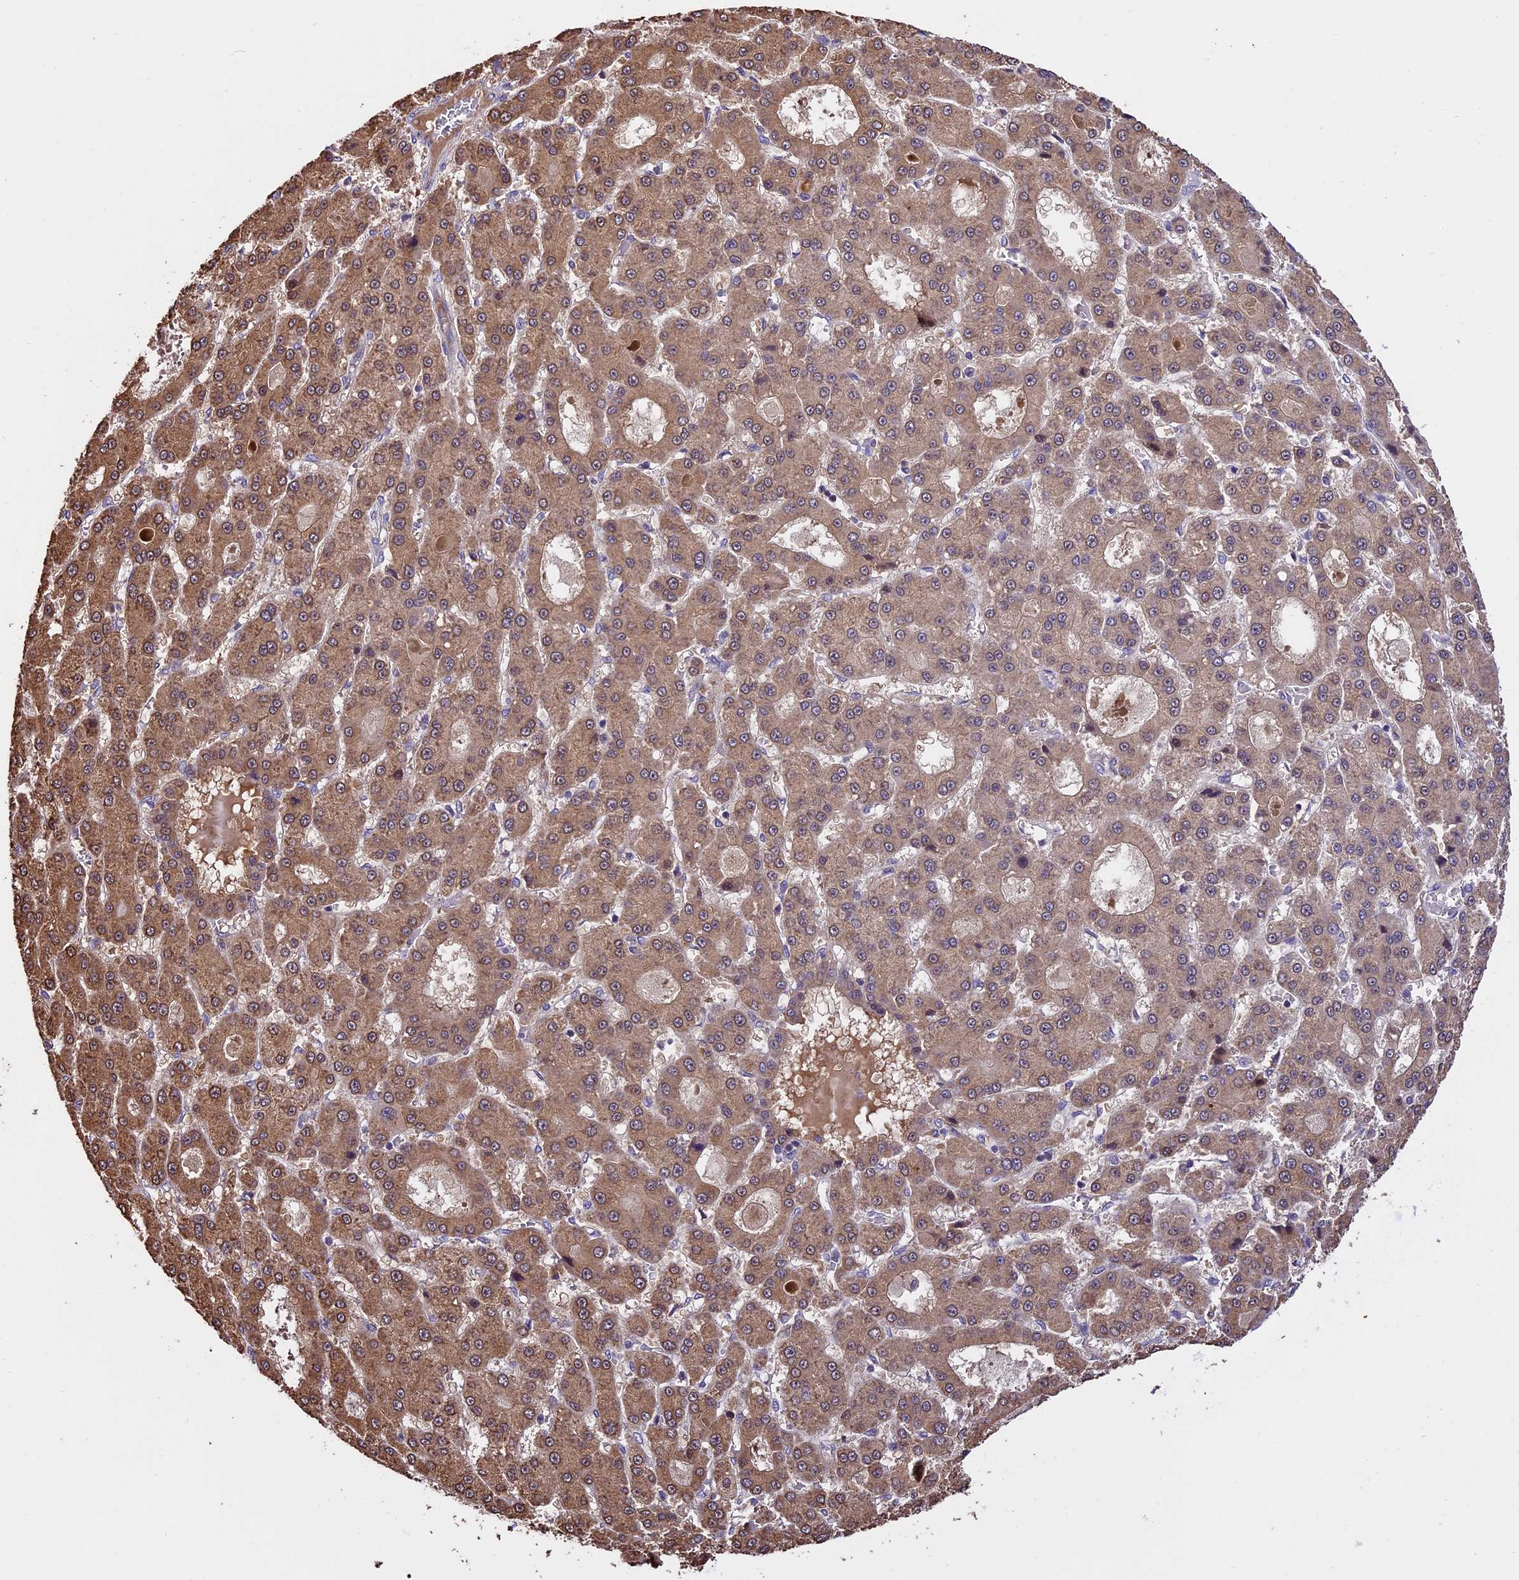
{"staining": {"intensity": "moderate", "quantity": ">75%", "location": "cytoplasmic/membranous"}, "tissue": "liver cancer", "cell_type": "Tumor cells", "image_type": "cancer", "snomed": [{"axis": "morphology", "description": "Carcinoma, Hepatocellular, NOS"}, {"axis": "topography", "description": "Liver"}], "caption": "This image demonstrates immunohistochemistry (IHC) staining of human hepatocellular carcinoma (liver), with medium moderate cytoplasmic/membranous positivity in approximately >75% of tumor cells.", "gene": "ABCC10", "patient": {"sex": "male", "age": 70}}